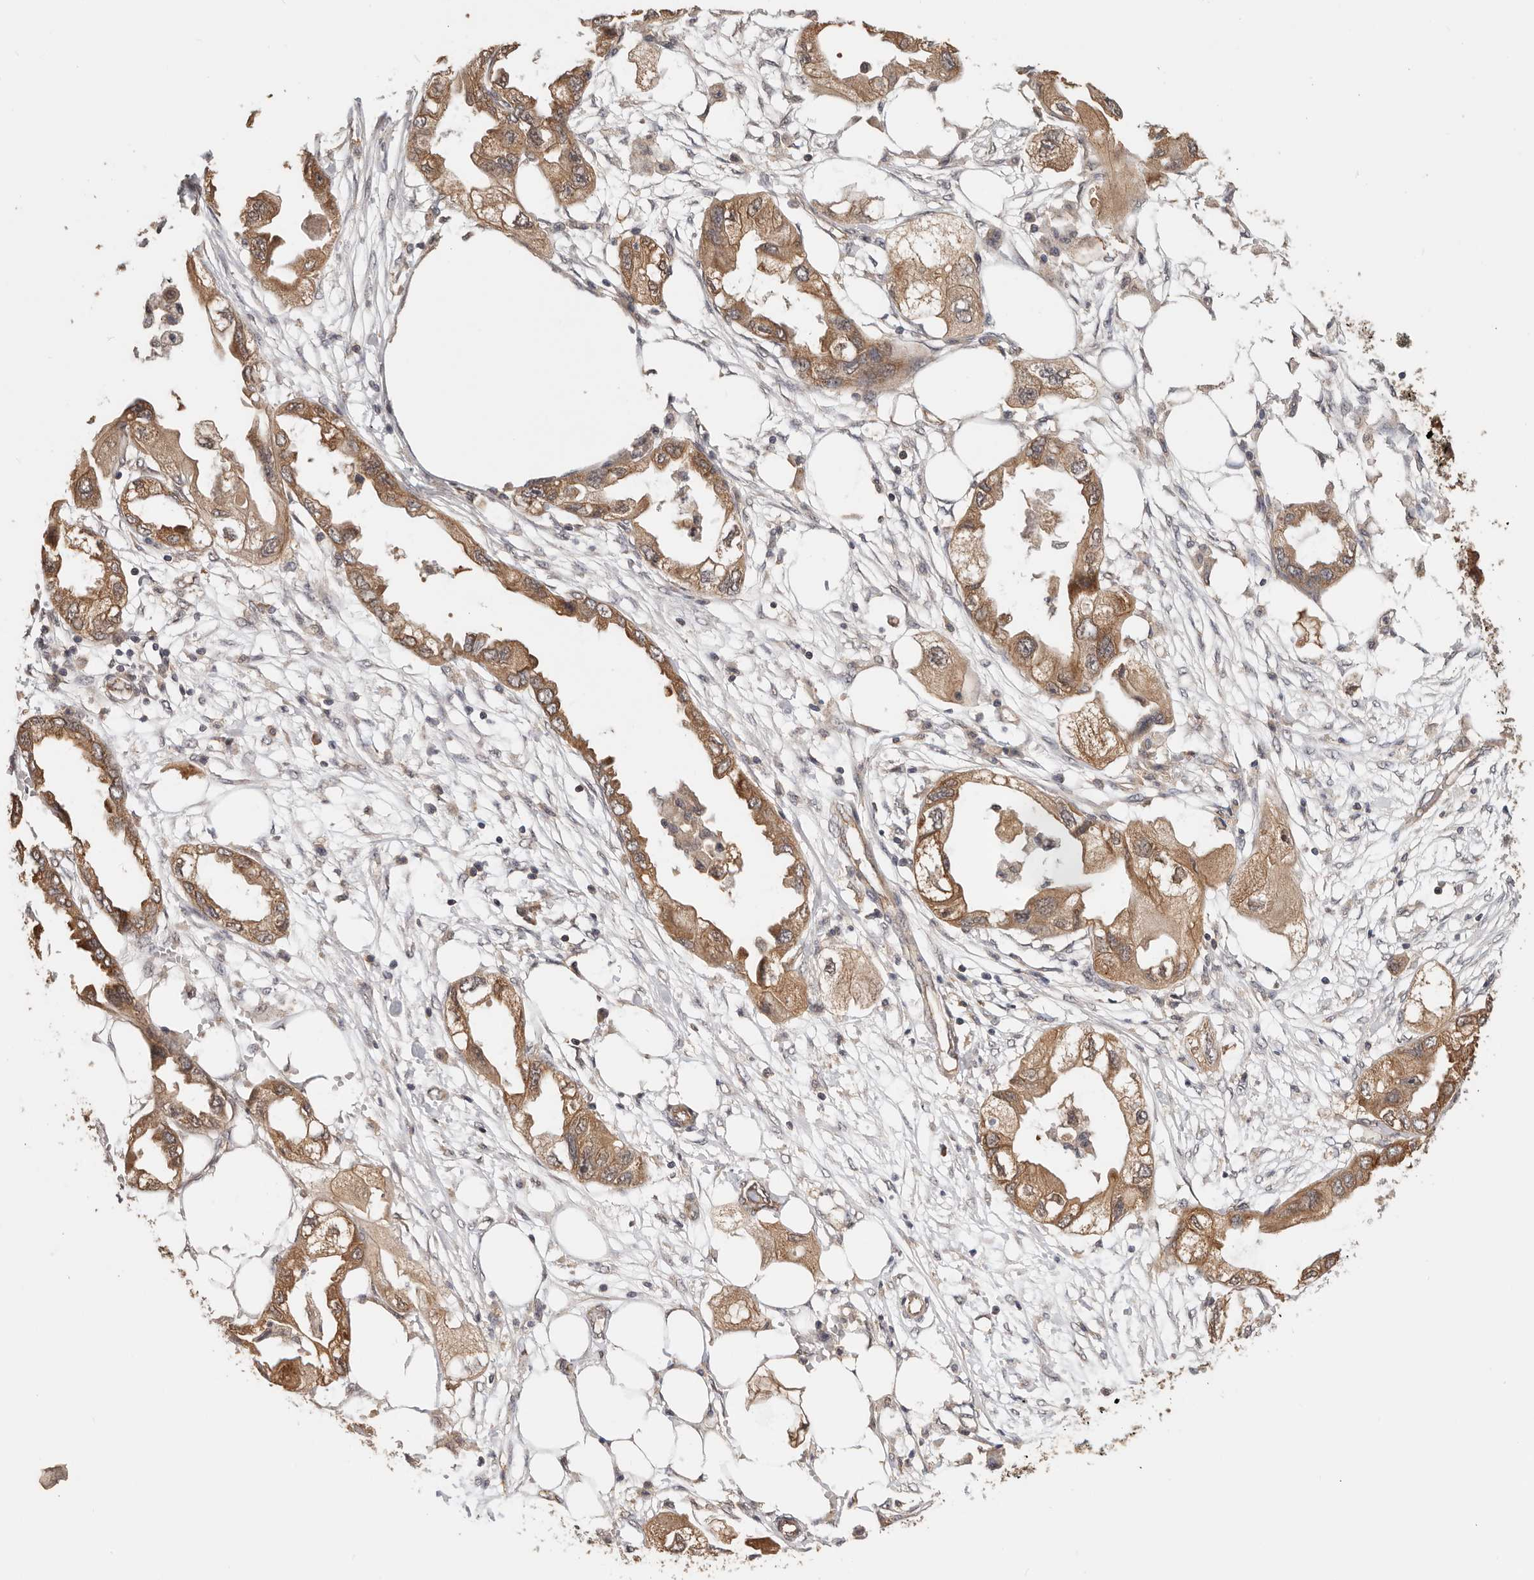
{"staining": {"intensity": "moderate", "quantity": ">75%", "location": "cytoplasmic/membranous"}, "tissue": "endometrial cancer", "cell_type": "Tumor cells", "image_type": "cancer", "snomed": [{"axis": "morphology", "description": "Adenocarcinoma, NOS"}, {"axis": "morphology", "description": "Adenocarcinoma, metastatic, NOS"}, {"axis": "topography", "description": "Adipose tissue"}, {"axis": "topography", "description": "Endometrium"}], "caption": "Protein staining by immunohistochemistry exhibits moderate cytoplasmic/membranous positivity in about >75% of tumor cells in endometrial adenocarcinoma. (Stains: DAB in brown, nuclei in blue, Microscopy: brightfield microscopy at high magnification).", "gene": "AFDN", "patient": {"sex": "female", "age": 67}}